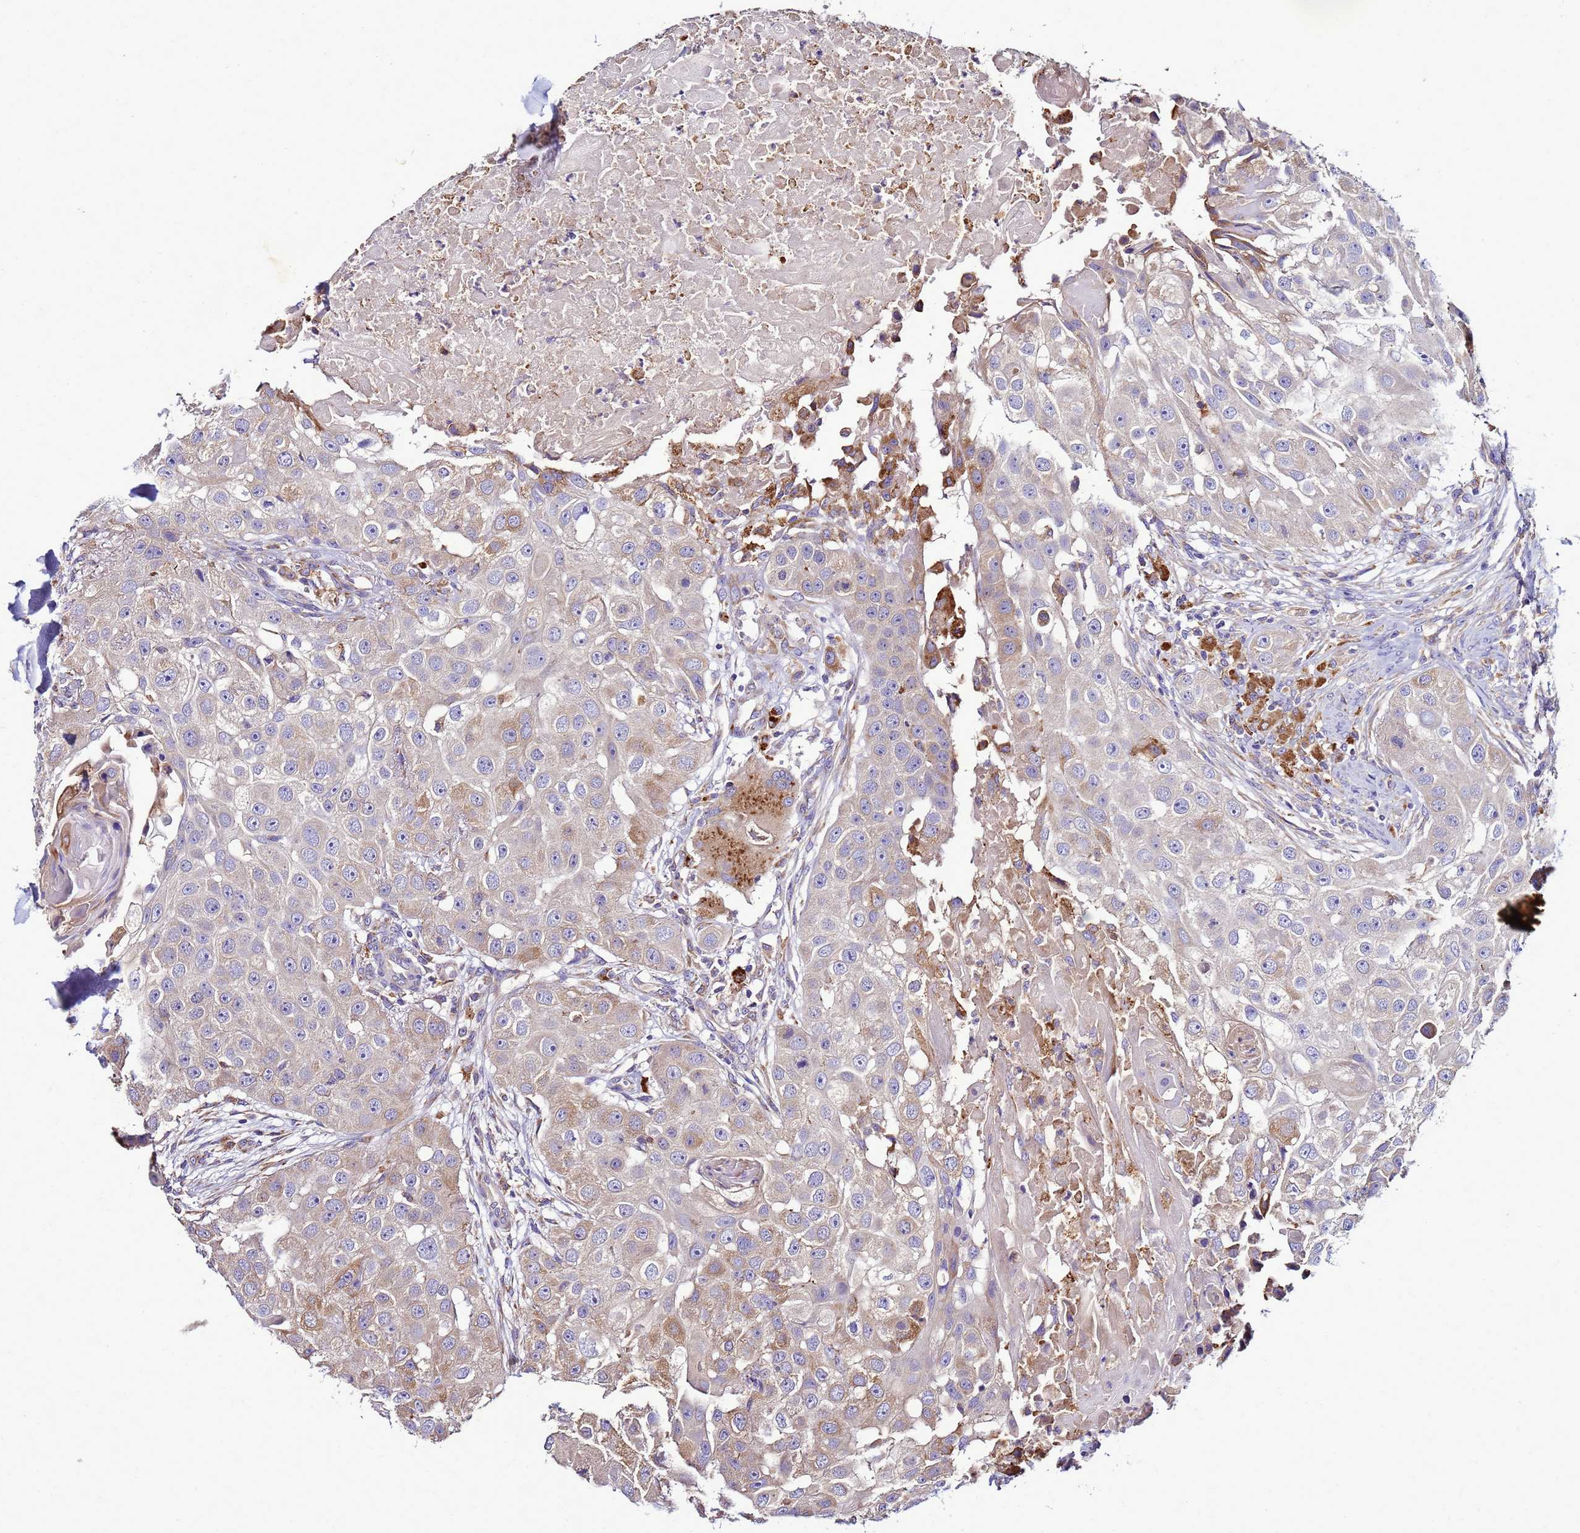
{"staining": {"intensity": "weak", "quantity": "25%-75%", "location": "cytoplasmic/membranous"}, "tissue": "head and neck cancer", "cell_type": "Tumor cells", "image_type": "cancer", "snomed": [{"axis": "morphology", "description": "Normal tissue, NOS"}, {"axis": "morphology", "description": "Squamous cell carcinoma, NOS"}, {"axis": "topography", "description": "Skeletal muscle"}, {"axis": "topography", "description": "Head-Neck"}], "caption": "Tumor cells show weak cytoplasmic/membranous staining in approximately 25%-75% of cells in head and neck squamous cell carcinoma. (DAB (3,3'-diaminobenzidine) = brown stain, brightfield microscopy at high magnification).", "gene": "ANTKMT", "patient": {"sex": "male", "age": 51}}